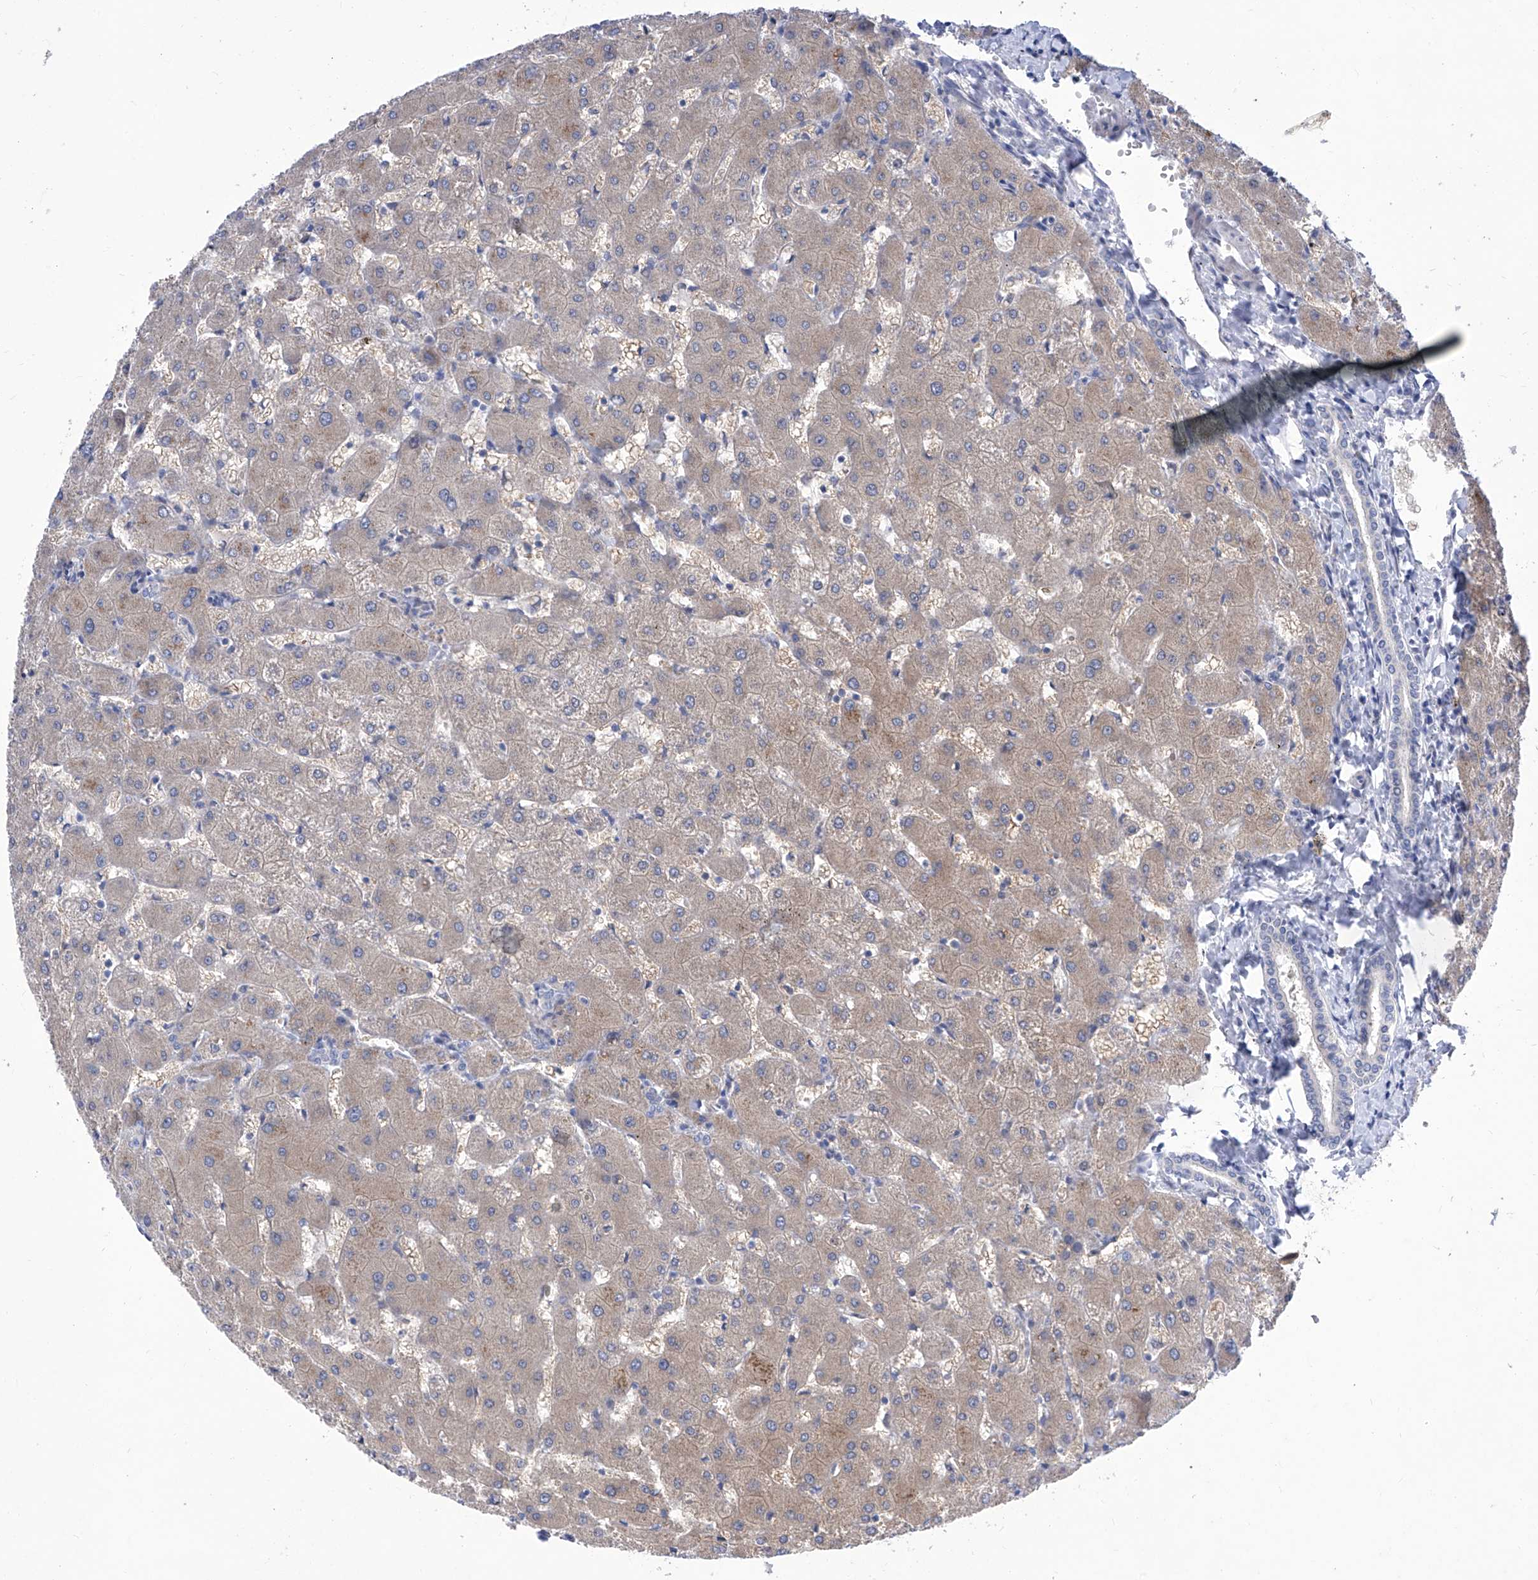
{"staining": {"intensity": "negative", "quantity": "none", "location": "none"}, "tissue": "liver", "cell_type": "Cholangiocytes", "image_type": "normal", "snomed": [{"axis": "morphology", "description": "Normal tissue, NOS"}, {"axis": "topography", "description": "Liver"}], "caption": "This is an immunohistochemistry (IHC) histopathology image of unremarkable liver. There is no staining in cholangiocytes.", "gene": "SRBD1", "patient": {"sex": "female", "age": 63}}